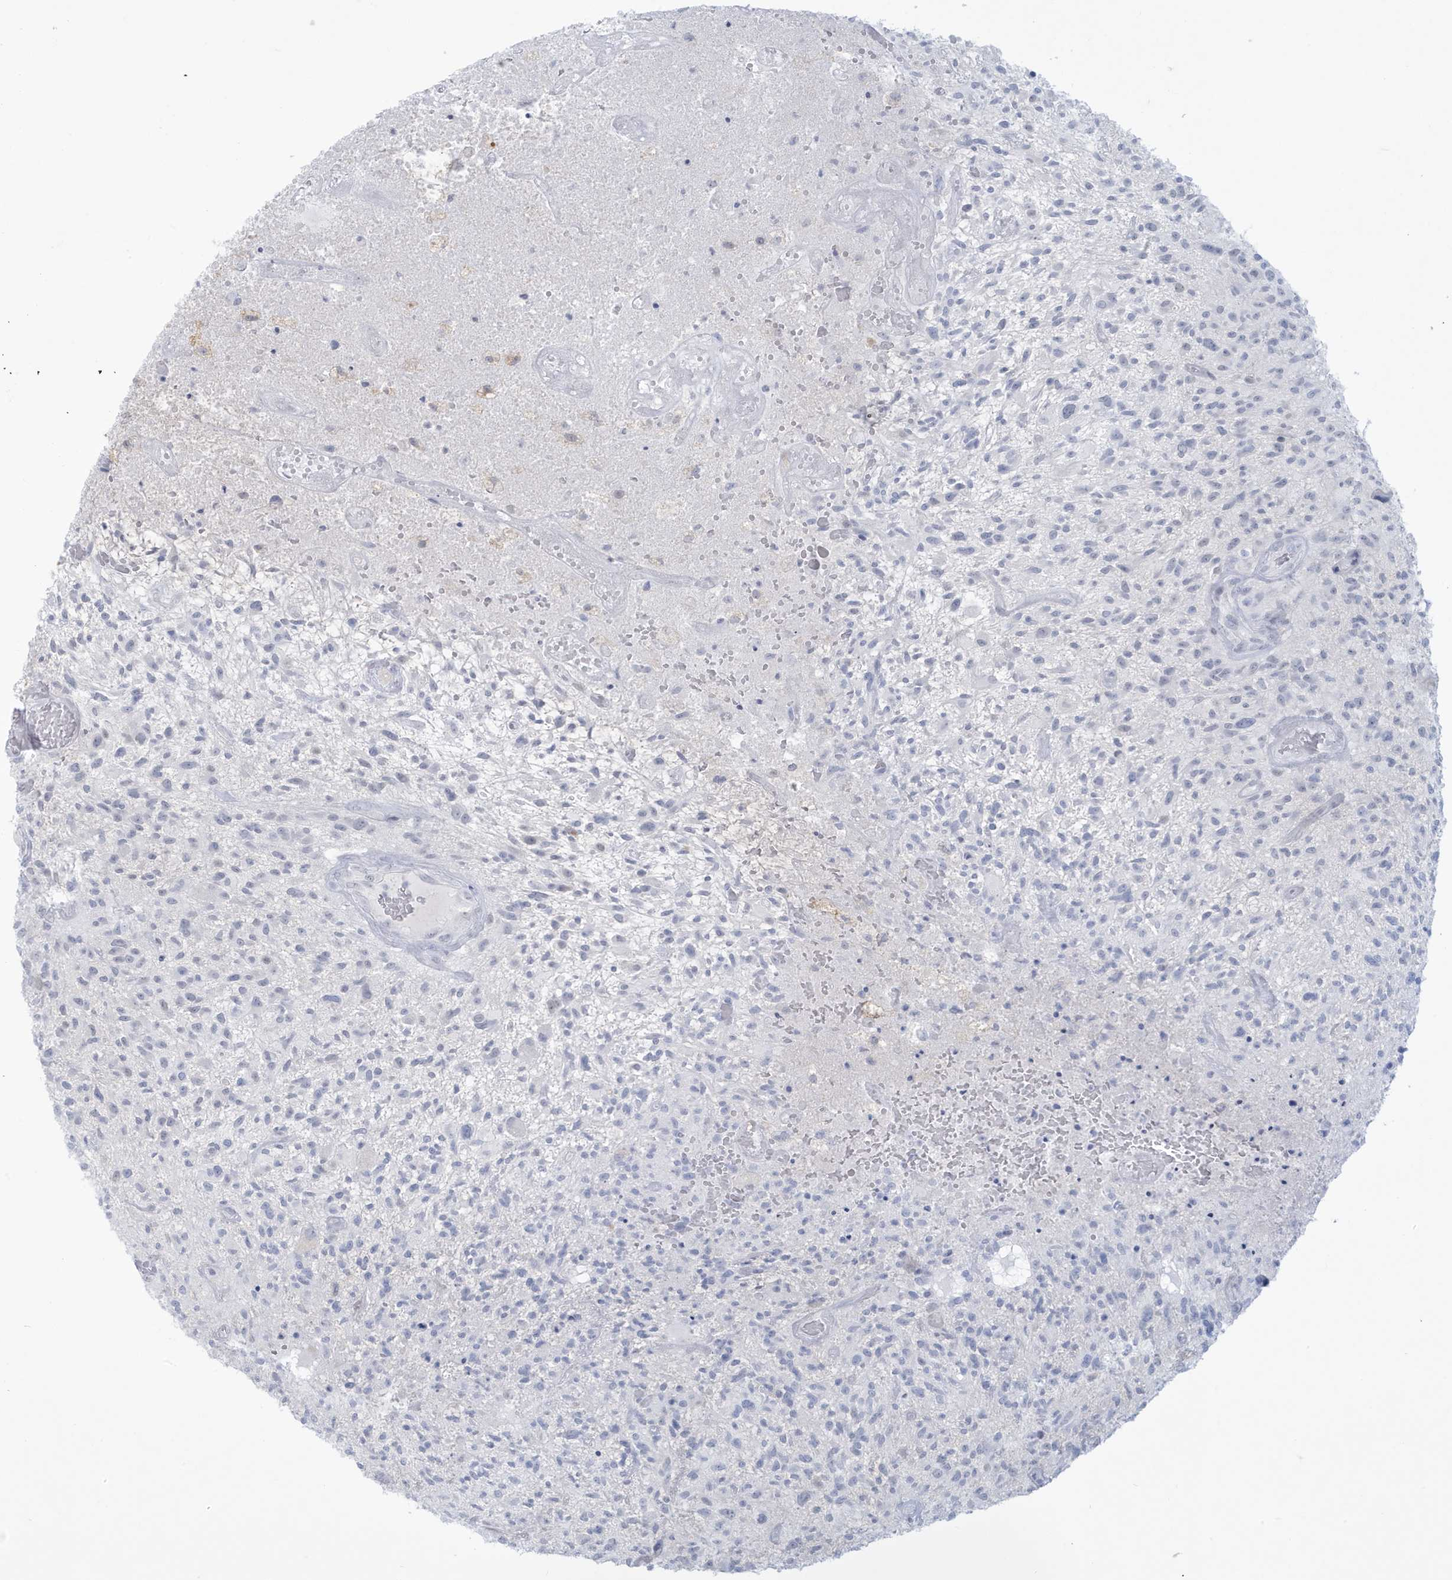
{"staining": {"intensity": "negative", "quantity": "none", "location": "none"}, "tissue": "glioma", "cell_type": "Tumor cells", "image_type": "cancer", "snomed": [{"axis": "morphology", "description": "Glioma, malignant, High grade"}, {"axis": "topography", "description": "Brain"}], "caption": "This histopathology image is of malignant high-grade glioma stained with immunohistochemistry to label a protein in brown with the nuclei are counter-stained blue. There is no expression in tumor cells.", "gene": "HERC6", "patient": {"sex": "male", "age": 47}}